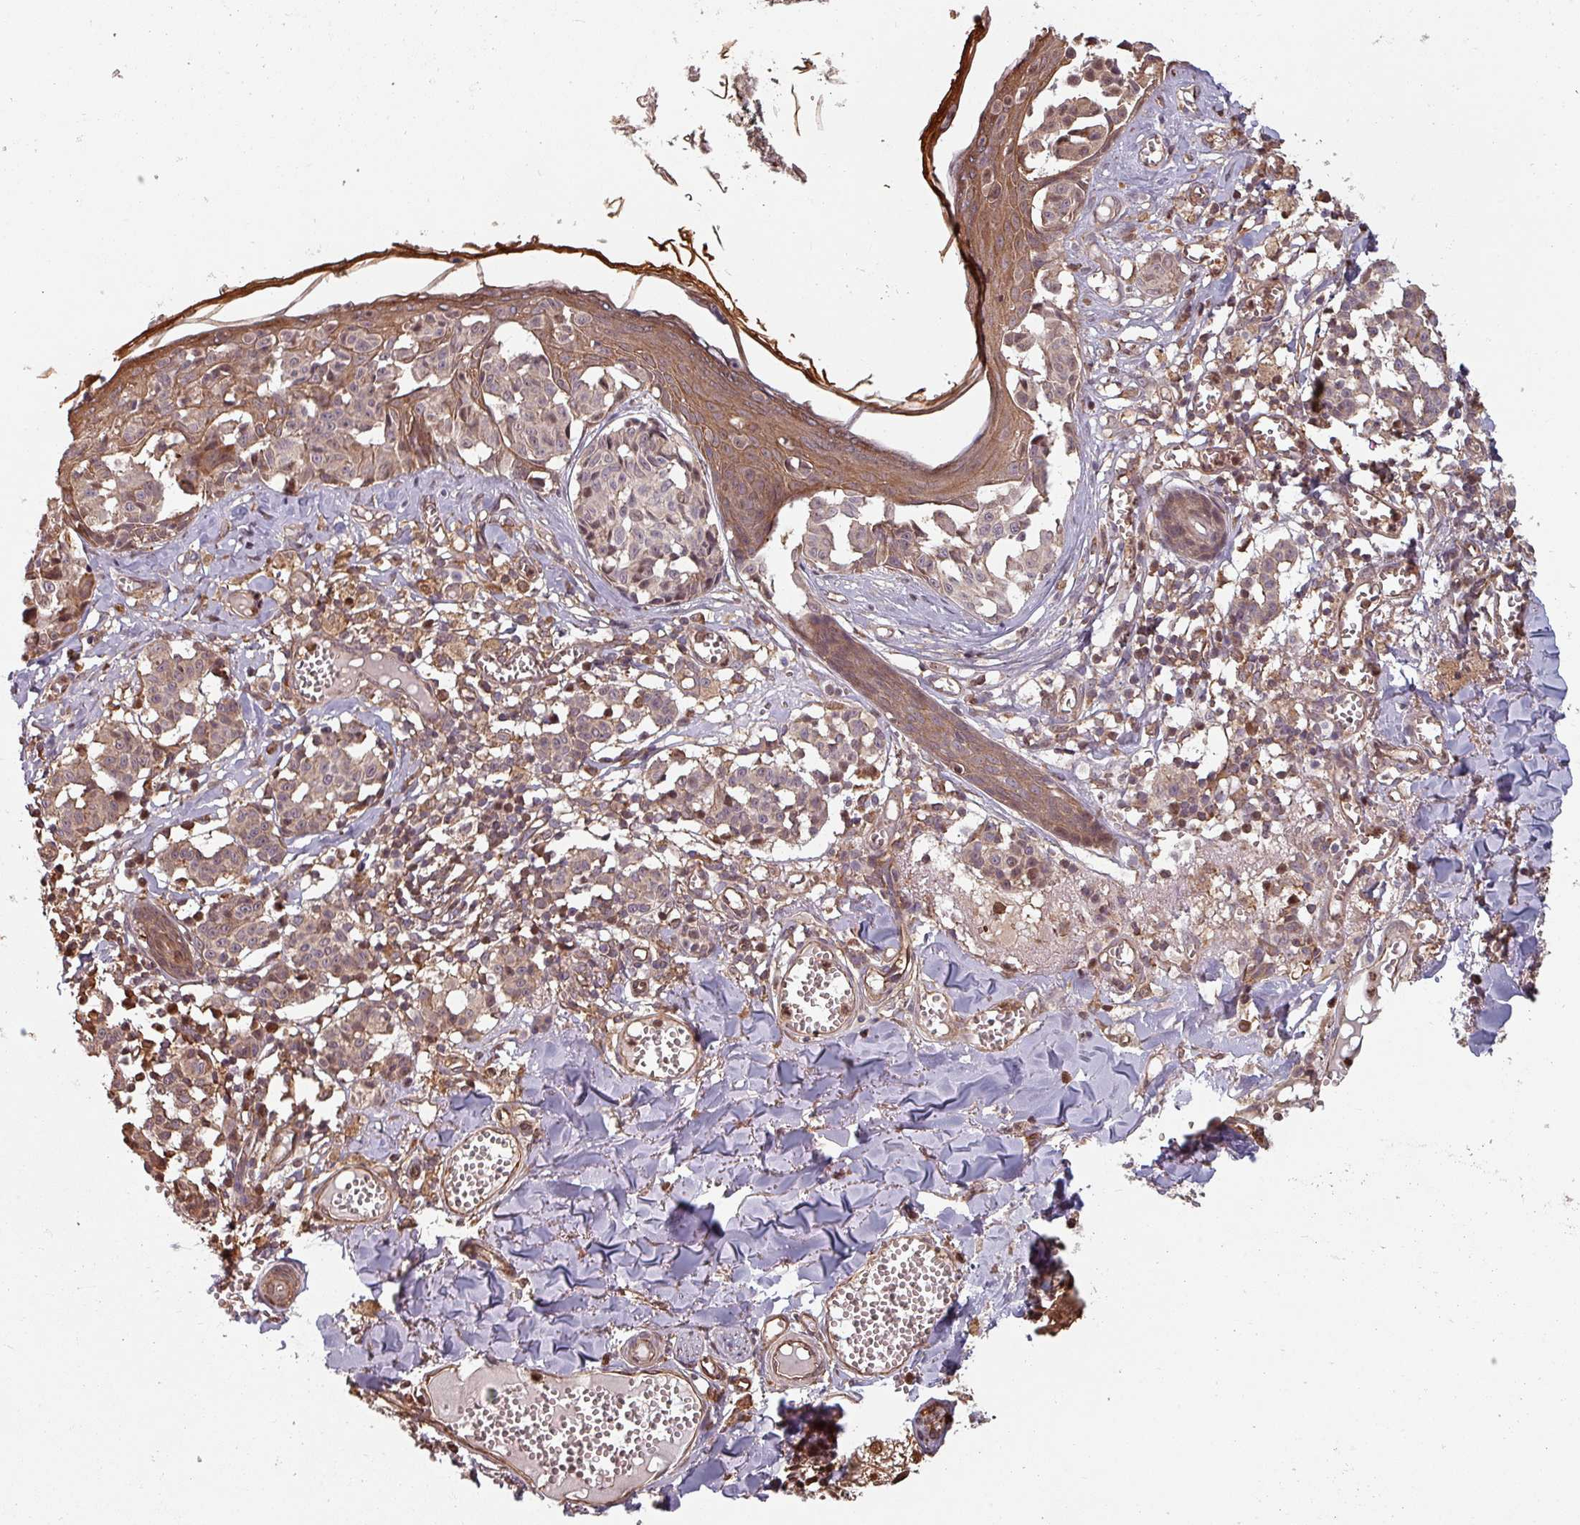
{"staining": {"intensity": "moderate", "quantity": "<25%", "location": "nuclear"}, "tissue": "melanoma", "cell_type": "Tumor cells", "image_type": "cancer", "snomed": [{"axis": "morphology", "description": "Malignant melanoma, NOS"}, {"axis": "topography", "description": "Skin"}], "caption": "Malignant melanoma stained with a protein marker displays moderate staining in tumor cells.", "gene": "EID1", "patient": {"sex": "female", "age": 43}}